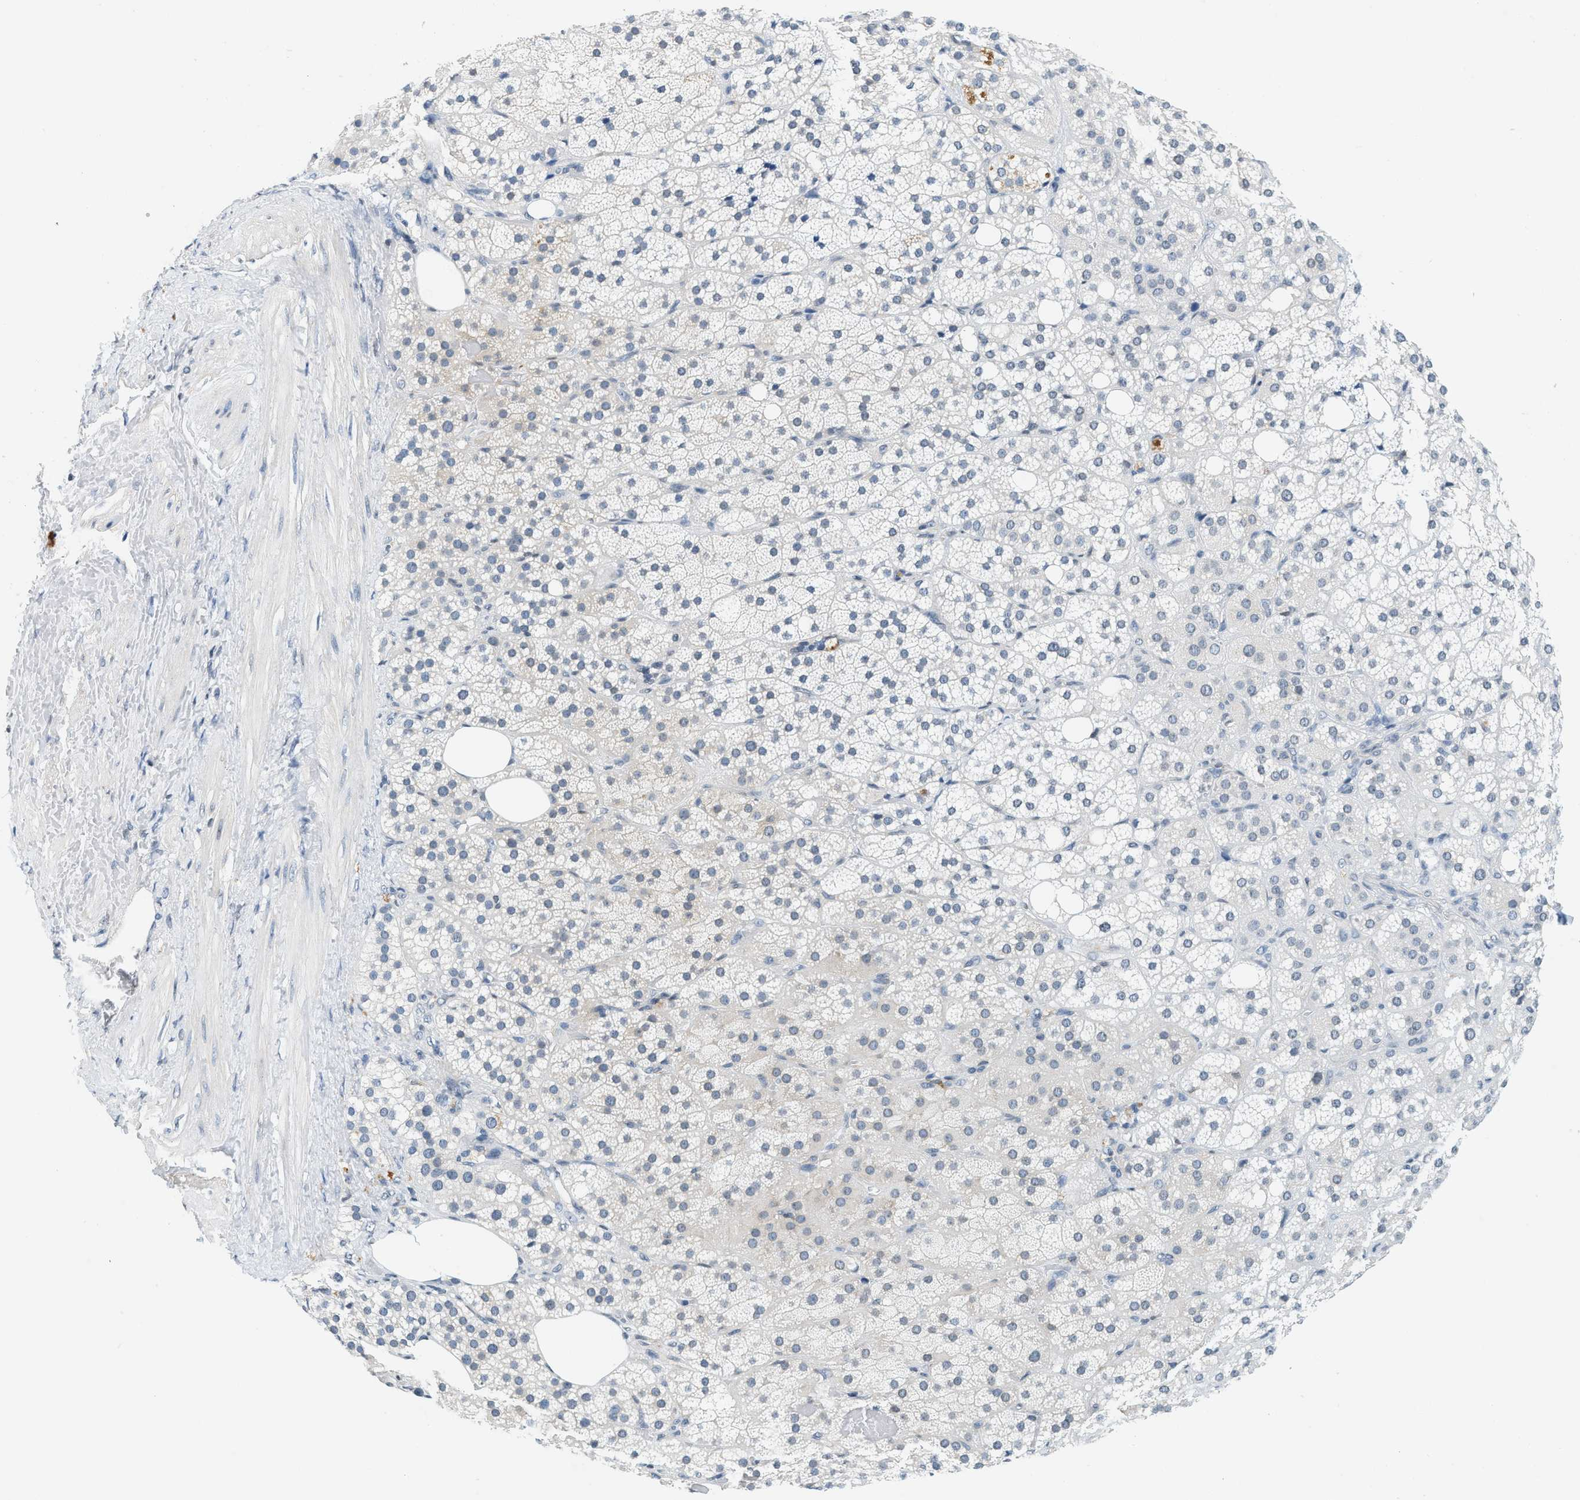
{"staining": {"intensity": "weak", "quantity": "<25%", "location": "nuclear"}, "tissue": "adrenal gland", "cell_type": "Glandular cells", "image_type": "normal", "snomed": [{"axis": "morphology", "description": "Normal tissue, NOS"}, {"axis": "topography", "description": "Adrenal gland"}], "caption": "There is no significant positivity in glandular cells of adrenal gland. (DAB (3,3'-diaminobenzidine) immunohistochemistry (IHC), high magnification).", "gene": "UVRAG", "patient": {"sex": "female", "age": 59}}